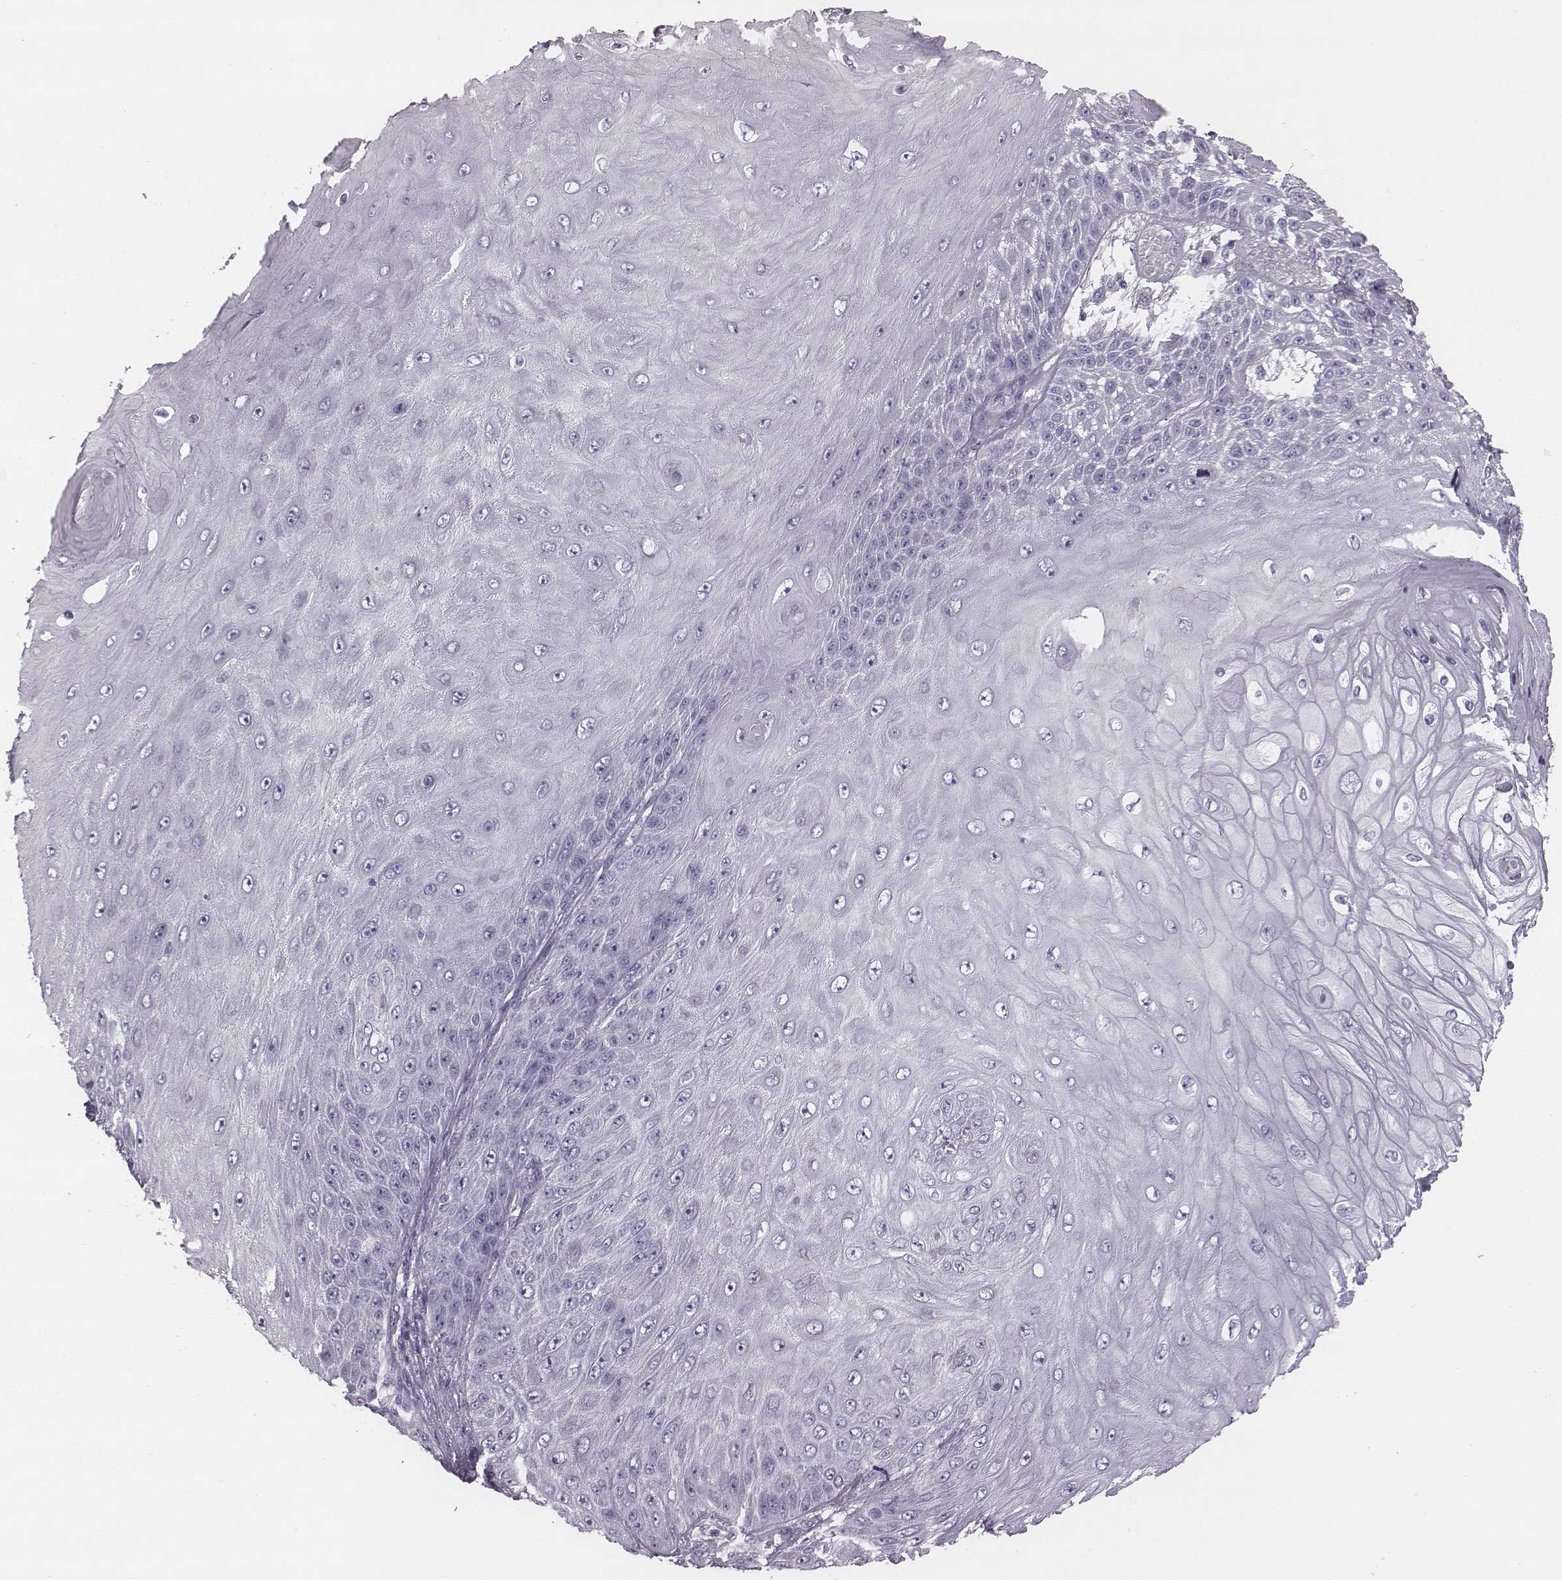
{"staining": {"intensity": "negative", "quantity": "none", "location": "none"}, "tissue": "skin cancer", "cell_type": "Tumor cells", "image_type": "cancer", "snomed": [{"axis": "morphology", "description": "Squamous cell carcinoma, NOS"}, {"axis": "topography", "description": "Skin"}], "caption": "A photomicrograph of human skin cancer (squamous cell carcinoma) is negative for staining in tumor cells.", "gene": "PDE8B", "patient": {"sex": "male", "age": 62}}